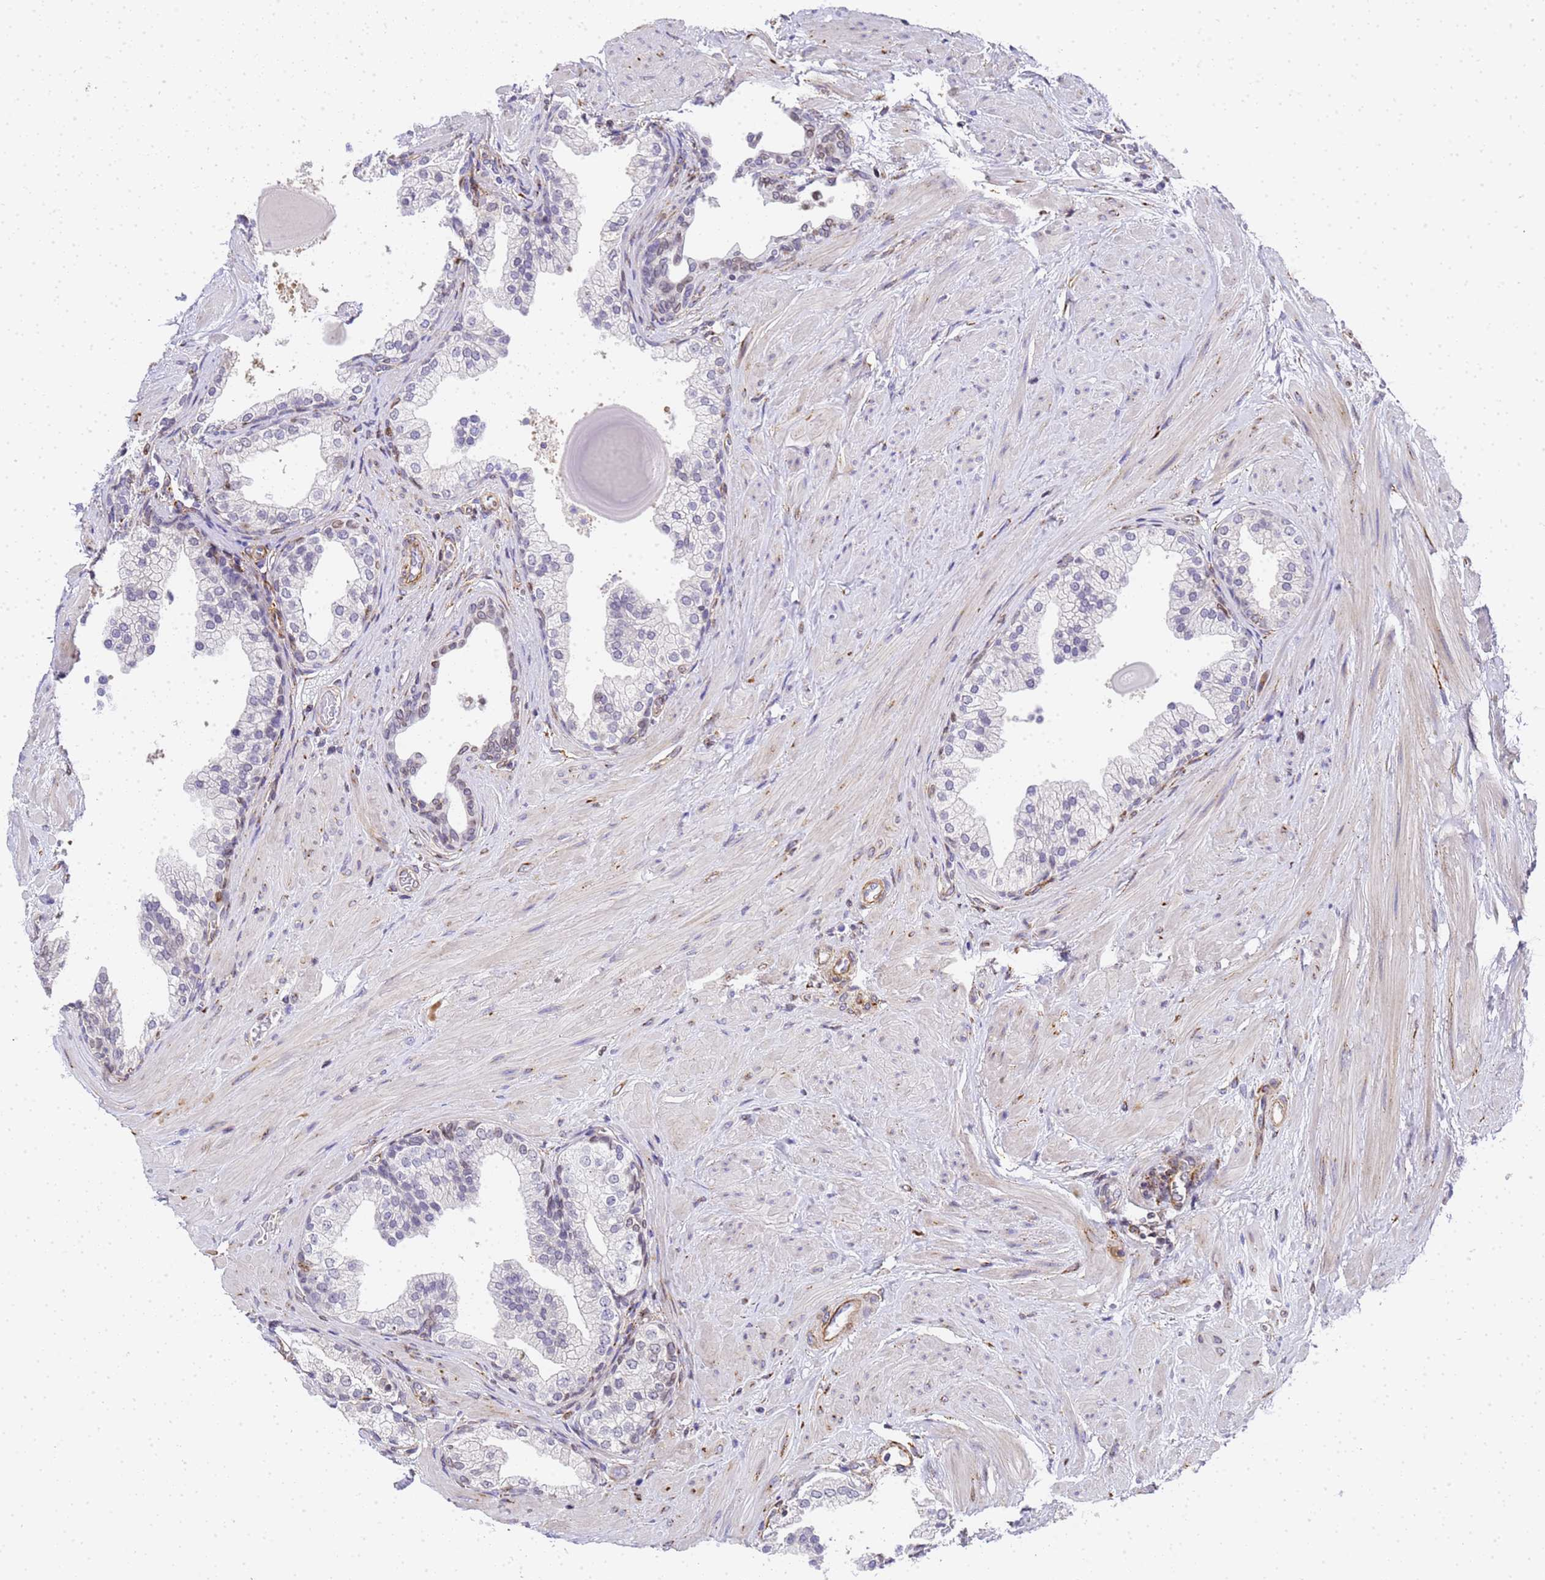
{"staining": {"intensity": "weak", "quantity": "<25%", "location": "nuclear"}, "tissue": "prostate", "cell_type": "Glandular cells", "image_type": "normal", "snomed": [{"axis": "morphology", "description": "Normal tissue, NOS"}, {"axis": "topography", "description": "Prostate"}], "caption": "IHC photomicrograph of benign prostate: human prostate stained with DAB reveals no significant protein expression in glandular cells.", "gene": "IGFBP7", "patient": {"sex": "male", "age": 48}}